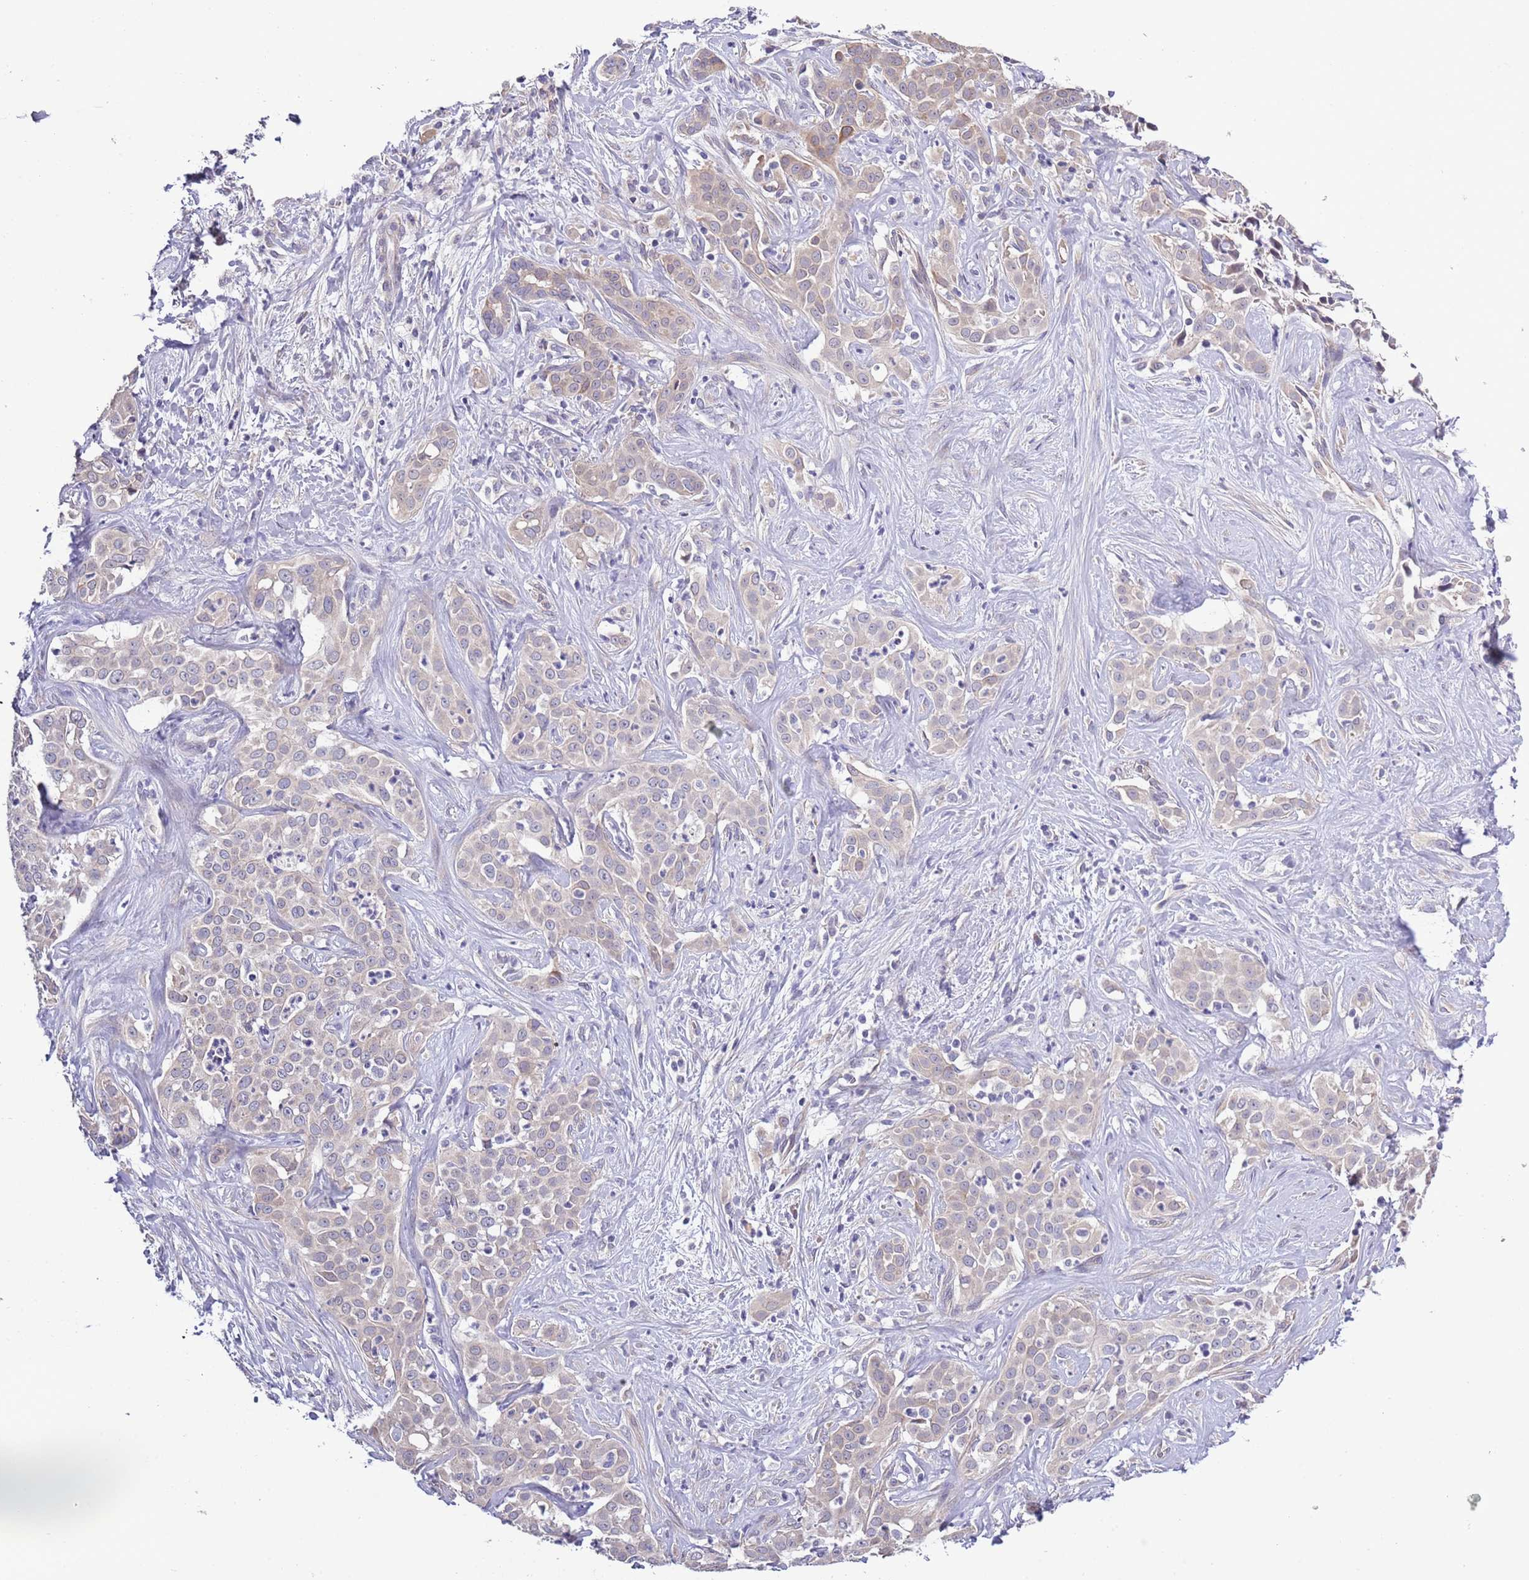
{"staining": {"intensity": "weak", "quantity": "25%-75%", "location": "cytoplasmic/membranous"}, "tissue": "liver cancer", "cell_type": "Tumor cells", "image_type": "cancer", "snomed": [{"axis": "morphology", "description": "Cholangiocarcinoma"}, {"axis": "topography", "description": "Liver"}], "caption": "High-magnification brightfield microscopy of liver cancer stained with DAB (brown) and counterstained with hematoxylin (blue). tumor cells exhibit weak cytoplasmic/membranous expression is seen in approximately25%-75% of cells.", "gene": "LIPJ", "patient": {"sex": "male", "age": 67}}